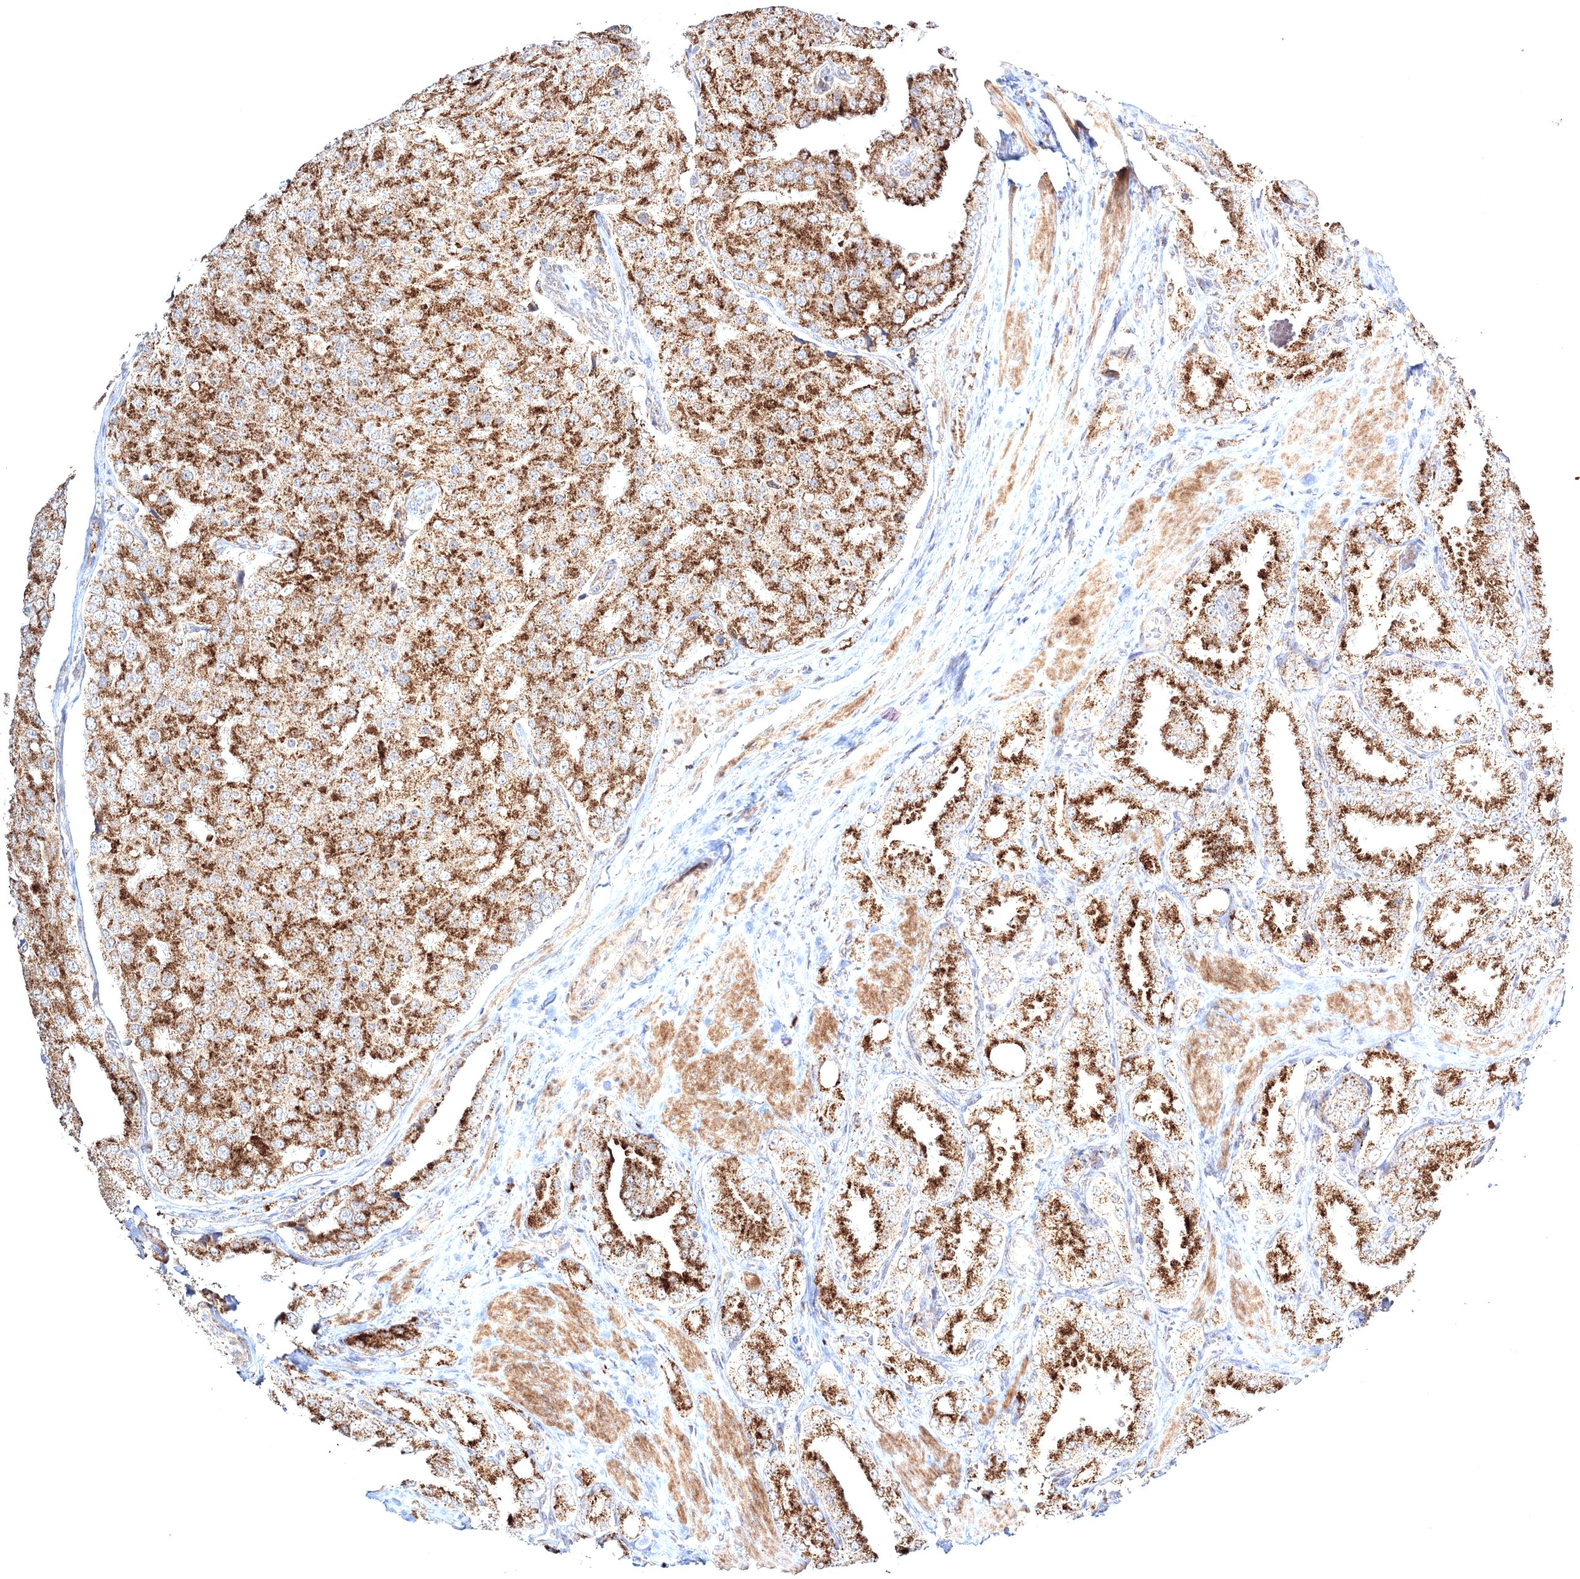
{"staining": {"intensity": "moderate", "quantity": ">75%", "location": "cytoplasmic/membranous"}, "tissue": "prostate cancer", "cell_type": "Tumor cells", "image_type": "cancer", "snomed": [{"axis": "morphology", "description": "Adenocarcinoma, High grade"}, {"axis": "topography", "description": "Prostate"}], "caption": "Moderate cytoplasmic/membranous staining for a protein is appreciated in about >75% of tumor cells of prostate cancer (adenocarcinoma (high-grade)) using immunohistochemistry (IHC).", "gene": "PEX13", "patient": {"sex": "male", "age": 50}}